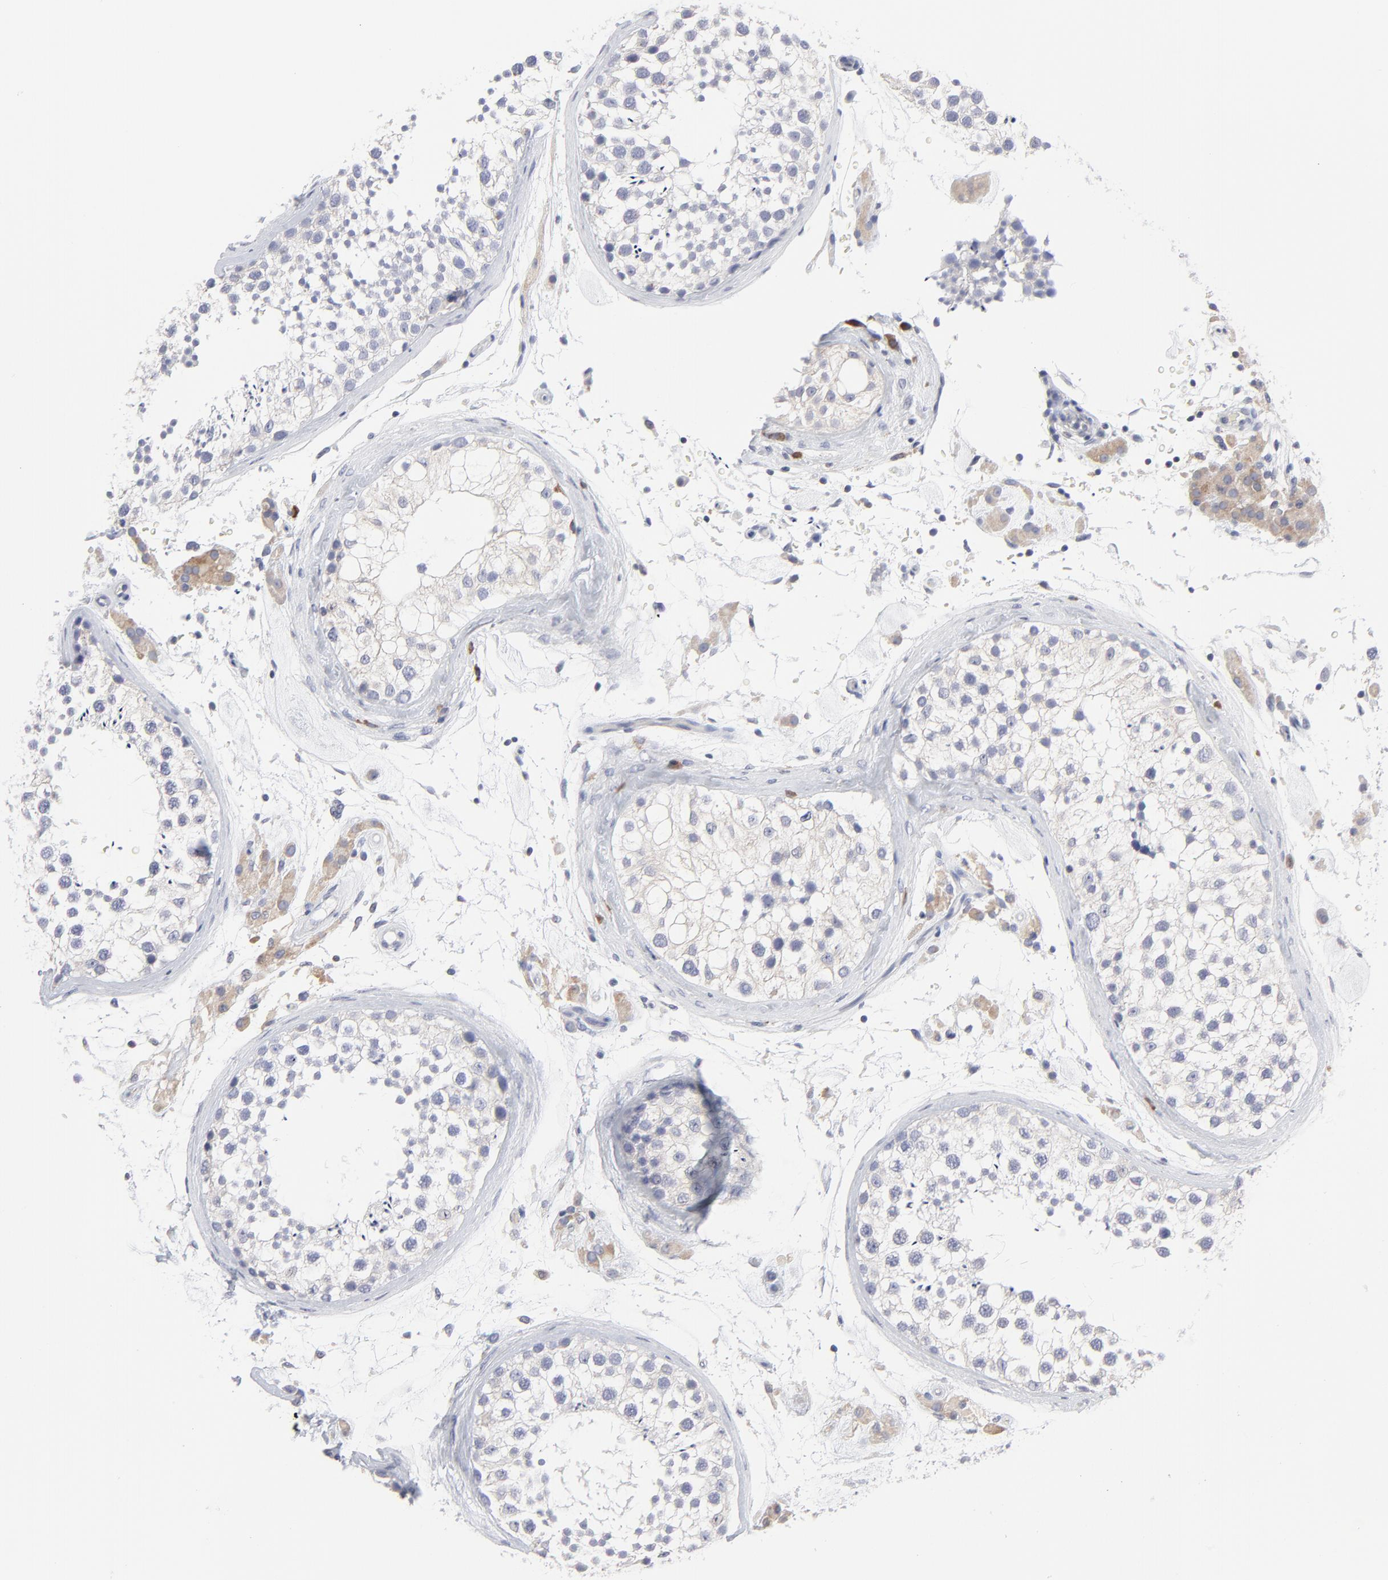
{"staining": {"intensity": "negative", "quantity": "none", "location": "none"}, "tissue": "testis", "cell_type": "Cells in seminiferous ducts", "image_type": "normal", "snomed": [{"axis": "morphology", "description": "Normal tissue, NOS"}, {"axis": "topography", "description": "Testis"}], "caption": "Cells in seminiferous ducts show no significant protein staining in normal testis. Nuclei are stained in blue.", "gene": "TRIM22", "patient": {"sex": "male", "age": 46}}